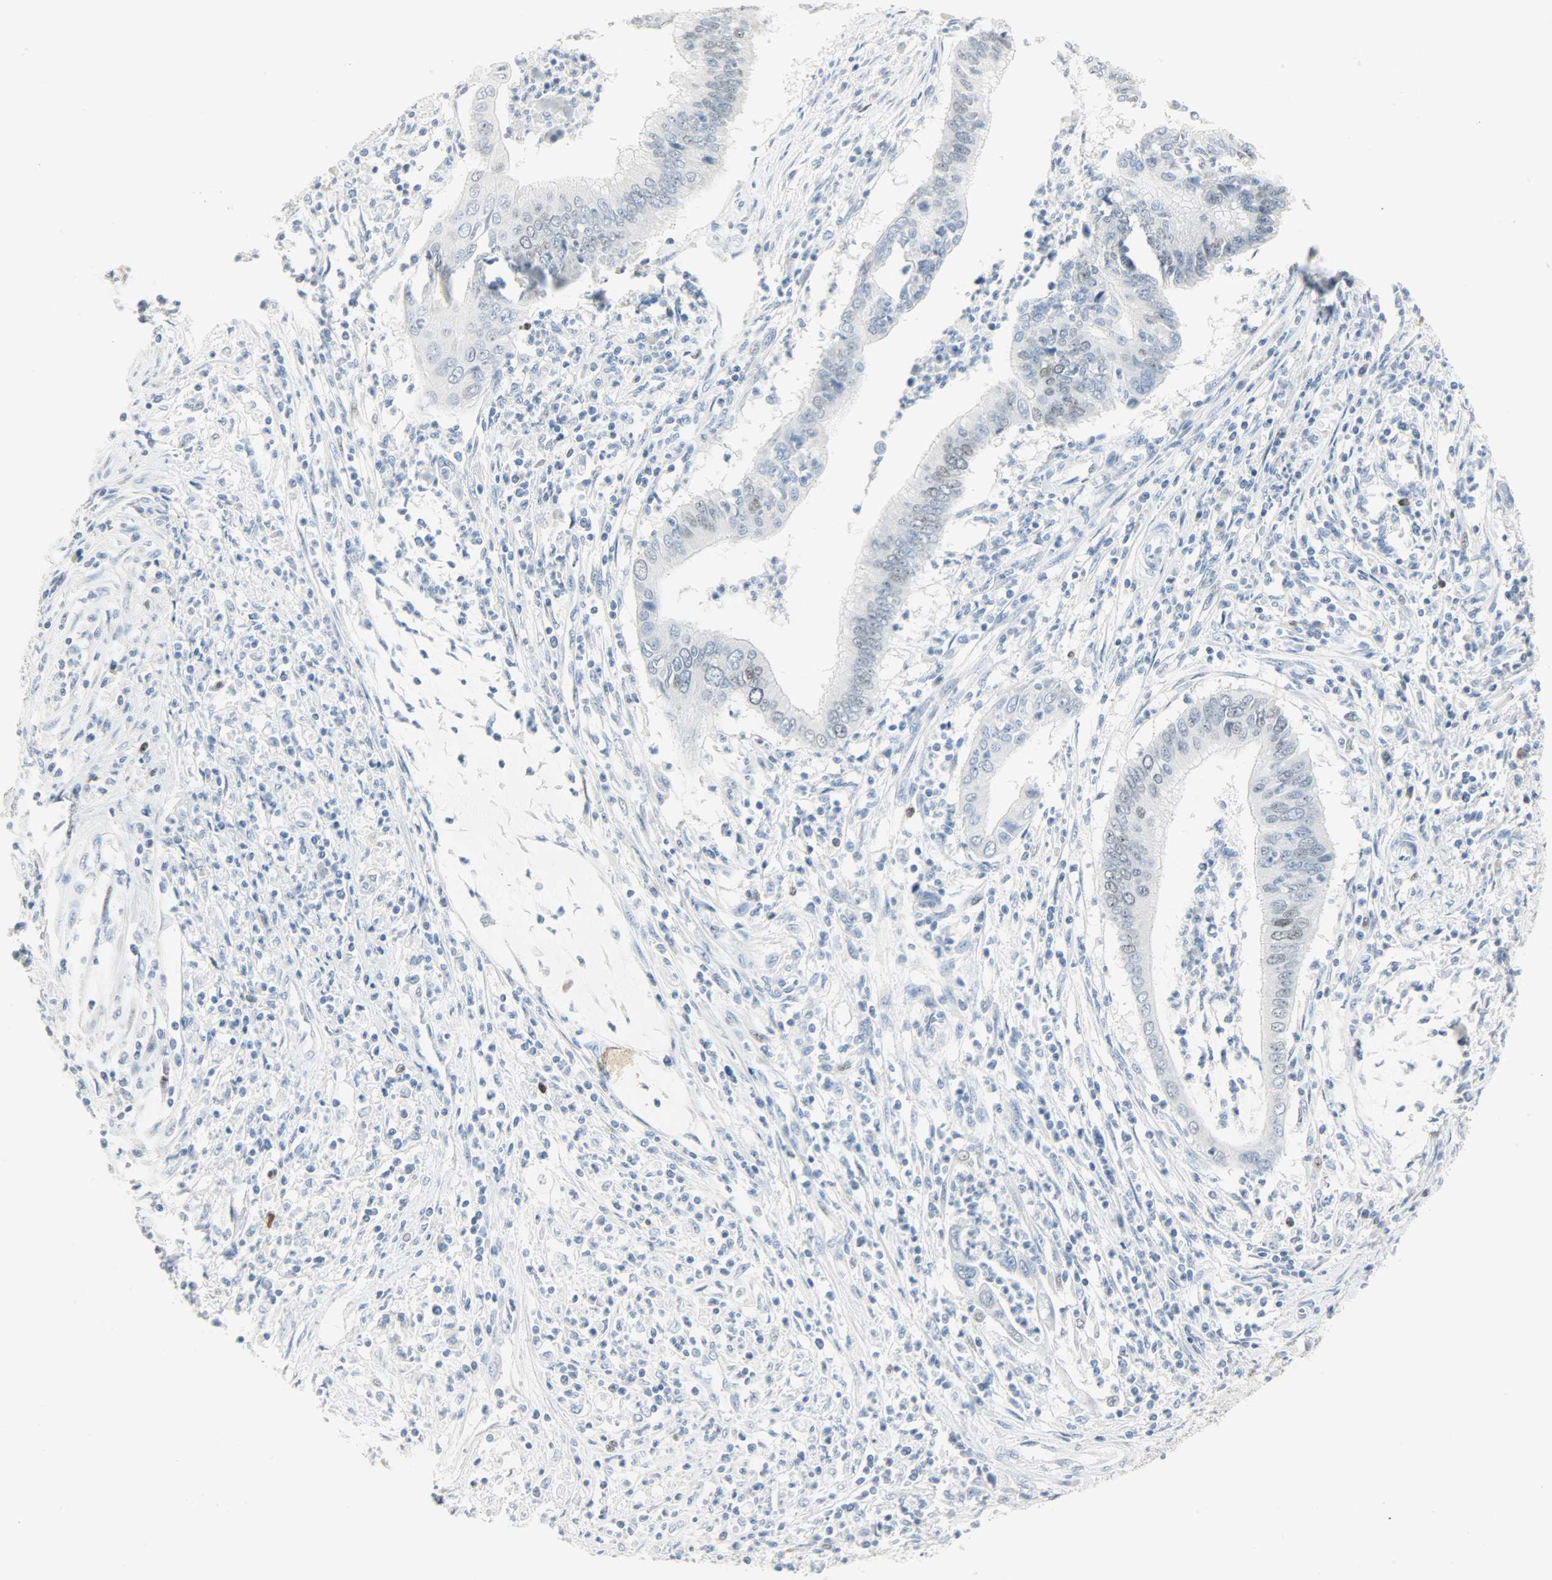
{"staining": {"intensity": "negative", "quantity": "none", "location": "none"}, "tissue": "cervical cancer", "cell_type": "Tumor cells", "image_type": "cancer", "snomed": [{"axis": "morphology", "description": "Adenocarcinoma, NOS"}, {"axis": "topography", "description": "Cervix"}], "caption": "Immunohistochemical staining of human cervical adenocarcinoma shows no significant positivity in tumor cells.", "gene": "HELLS", "patient": {"sex": "female", "age": 36}}